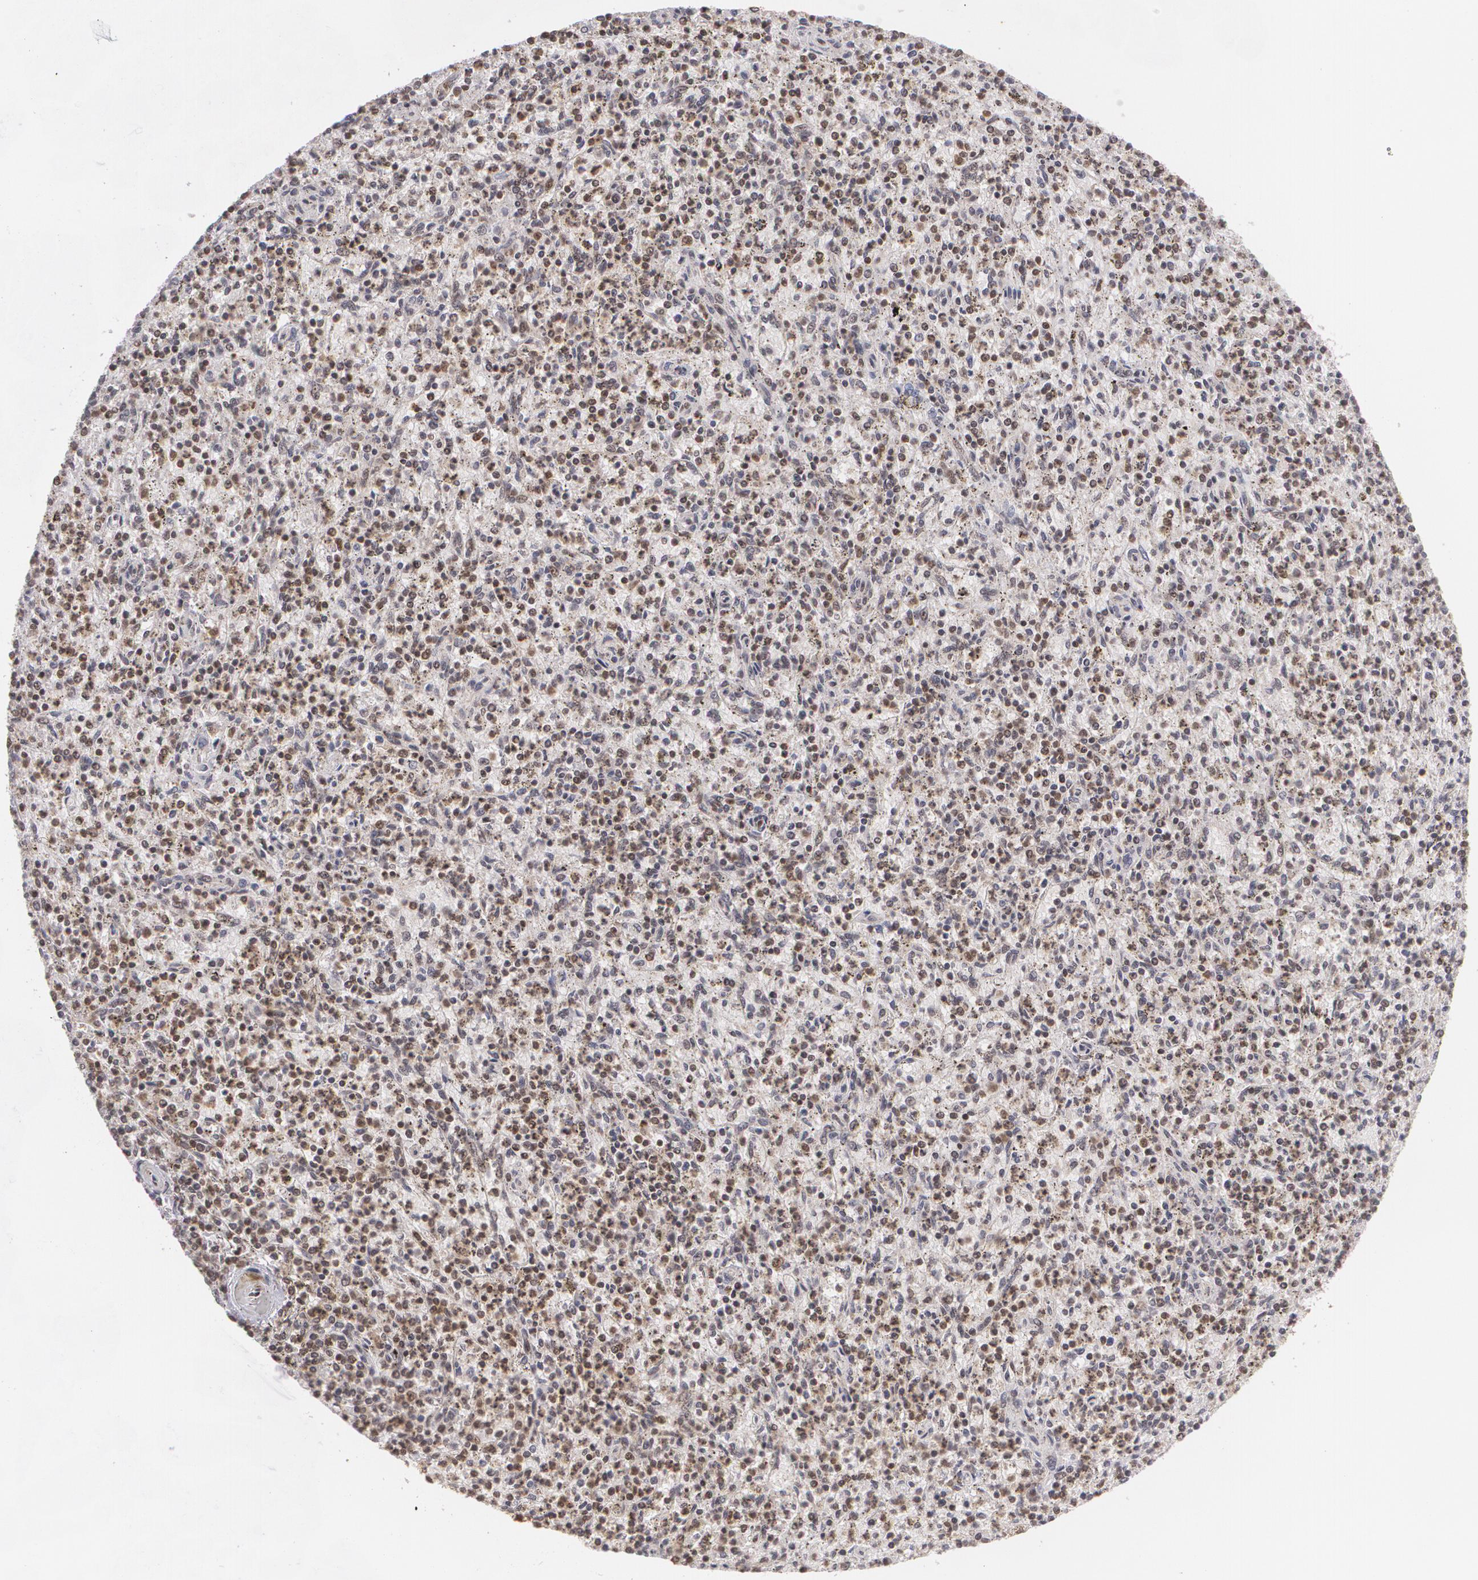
{"staining": {"intensity": "moderate", "quantity": "25%-75%", "location": "nuclear"}, "tissue": "spleen", "cell_type": "Cells in red pulp", "image_type": "normal", "snomed": [{"axis": "morphology", "description": "Normal tissue, NOS"}, {"axis": "topography", "description": "Spleen"}], "caption": "DAB immunohistochemical staining of benign spleen exhibits moderate nuclear protein staining in approximately 25%-75% of cells in red pulp. The staining was performed using DAB, with brown indicating positive protein expression. Nuclei are stained blue with hematoxylin.", "gene": "MXD1", "patient": {"sex": "male", "age": 72}}